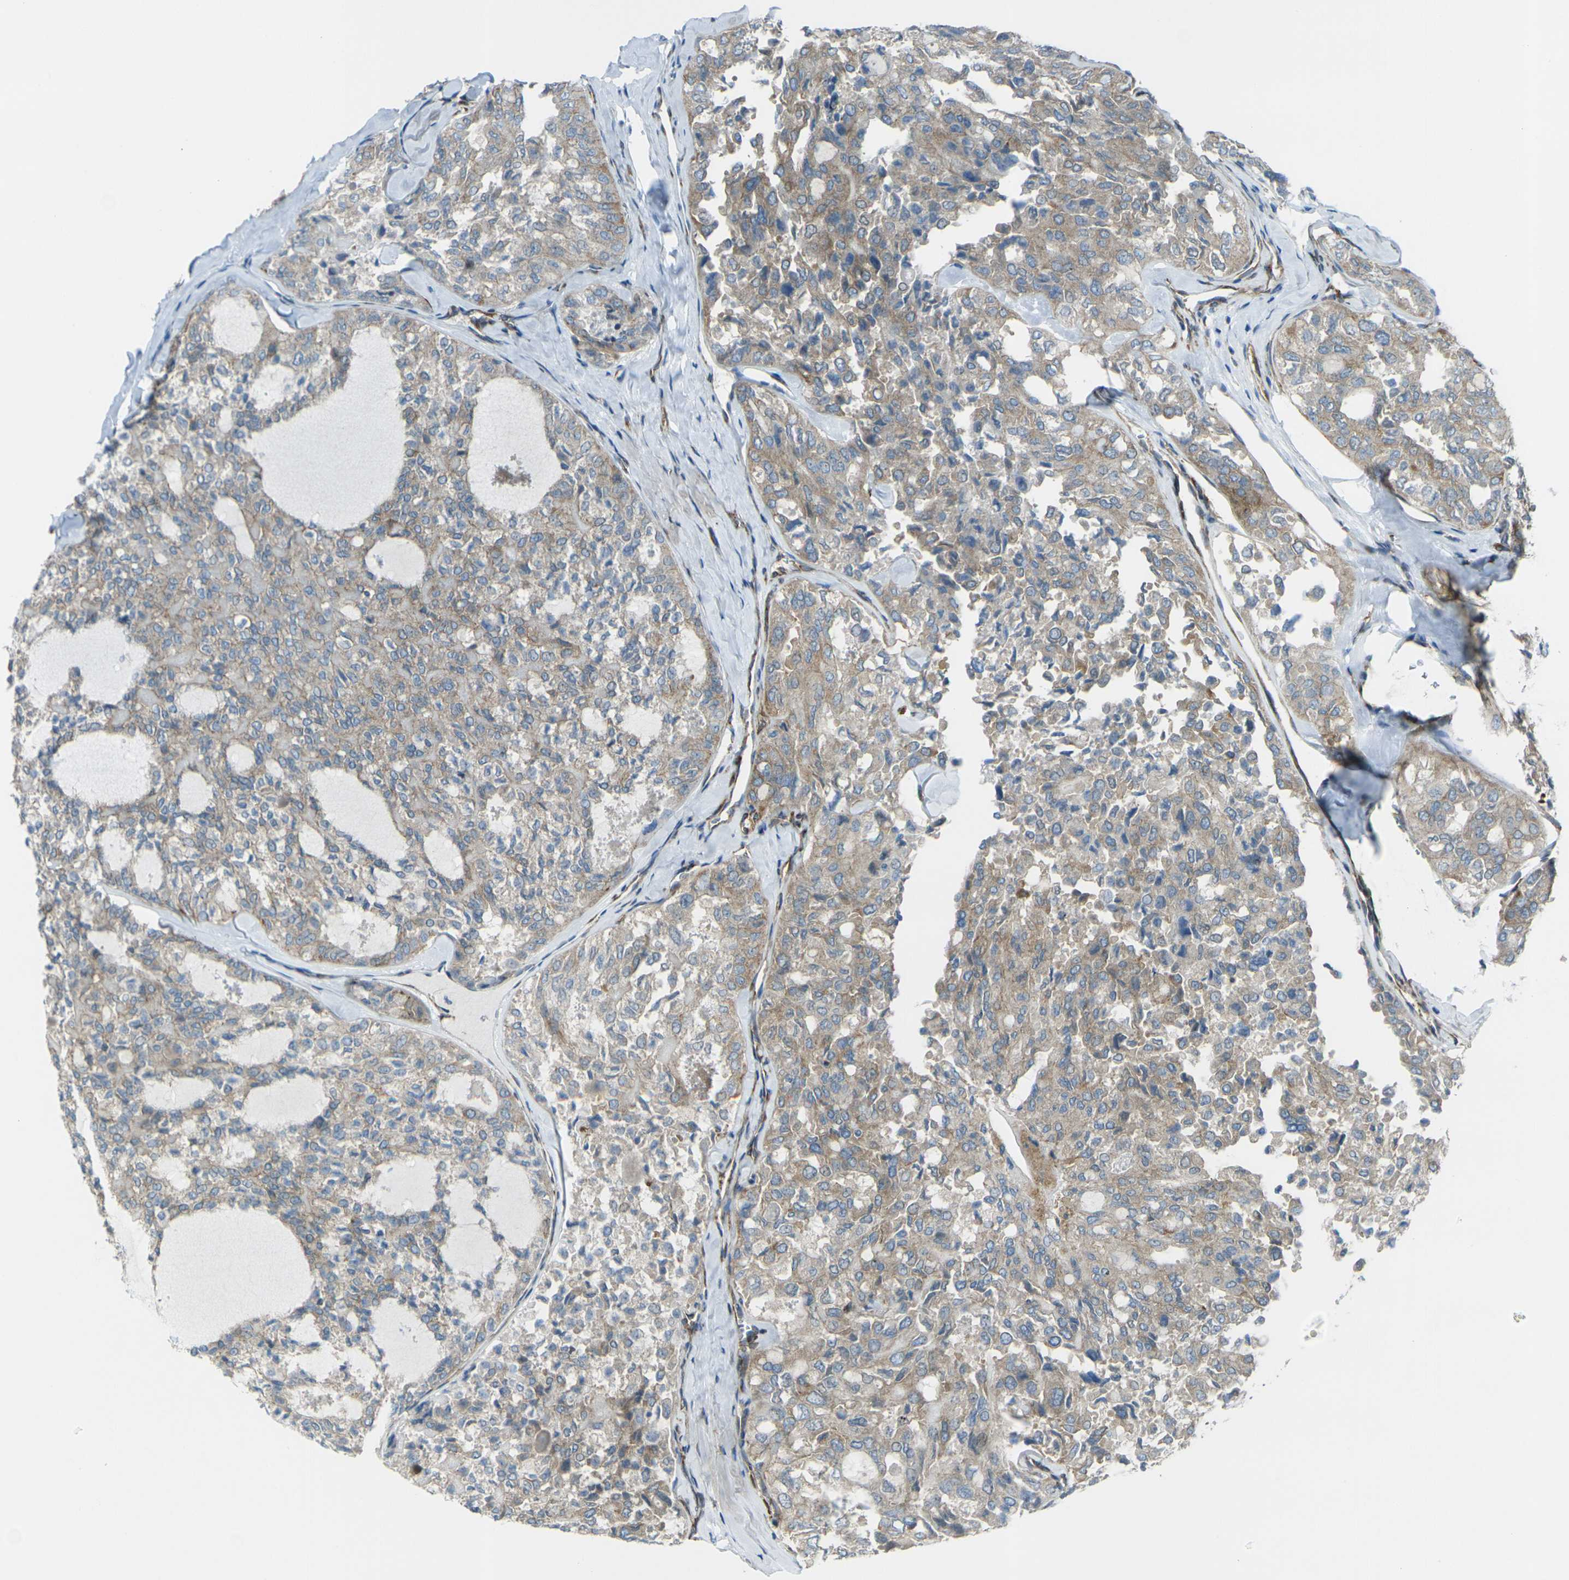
{"staining": {"intensity": "weak", "quantity": "25%-75%", "location": "cytoplasmic/membranous"}, "tissue": "thyroid cancer", "cell_type": "Tumor cells", "image_type": "cancer", "snomed": [{"axis": "morphology", "description": "Follicular adenoma carcinoma, NOS"}, {"axis": "topography", "description": "Thyroid gland"}], "caption": "Thyroid follicular adenoma carcinoma stained with immunohistochemistry displays weak cytoplasmic/membranous staining in about 25%-75% of tumor cells.", "gene": "CELSR2", "patient": {"sex": "male", "age": 75}}